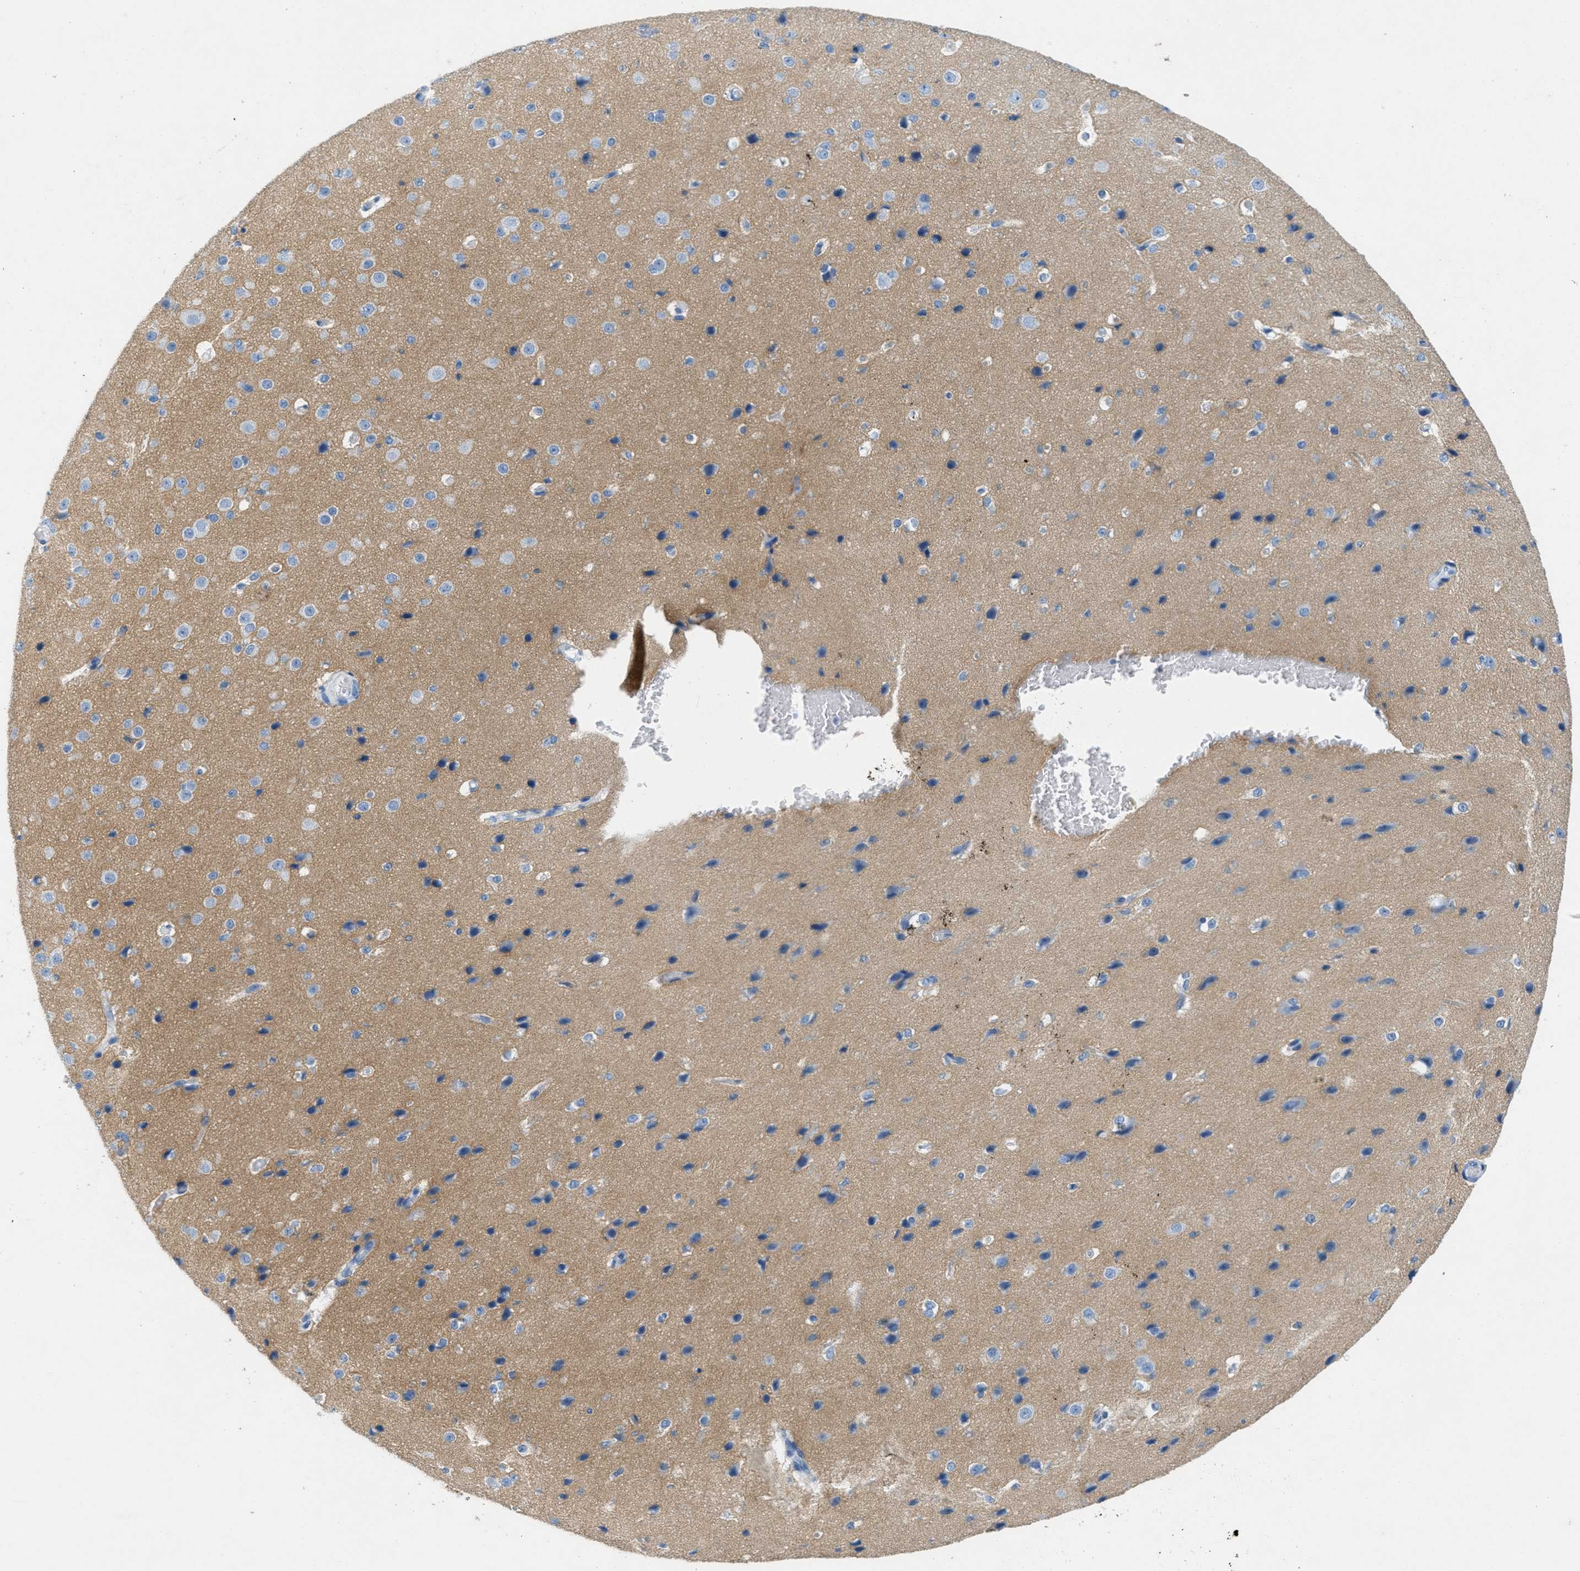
{"staining": {"intensity": "negative", "quantity": "none", "location": "none"}, "tissue": "cerebral cortex", "cell_type": "Endothelial cells", "image_type": "normal", "snomed": [{"axis": "morphology", "description": "Normal tissue, NOS"}, {"axis": "morphology", "description": "Developmental malformation"}, {"axis": "topography", "description": "Cerebral cortex"}], "caption": "Unremarkable cerebral cortex was stained to show a protein in brown. There is no significant expression in endothelial cells. Nuclei are stained in blue.", "gene": "GPM6A", "patient": {"sex": "female", "age": 30}}